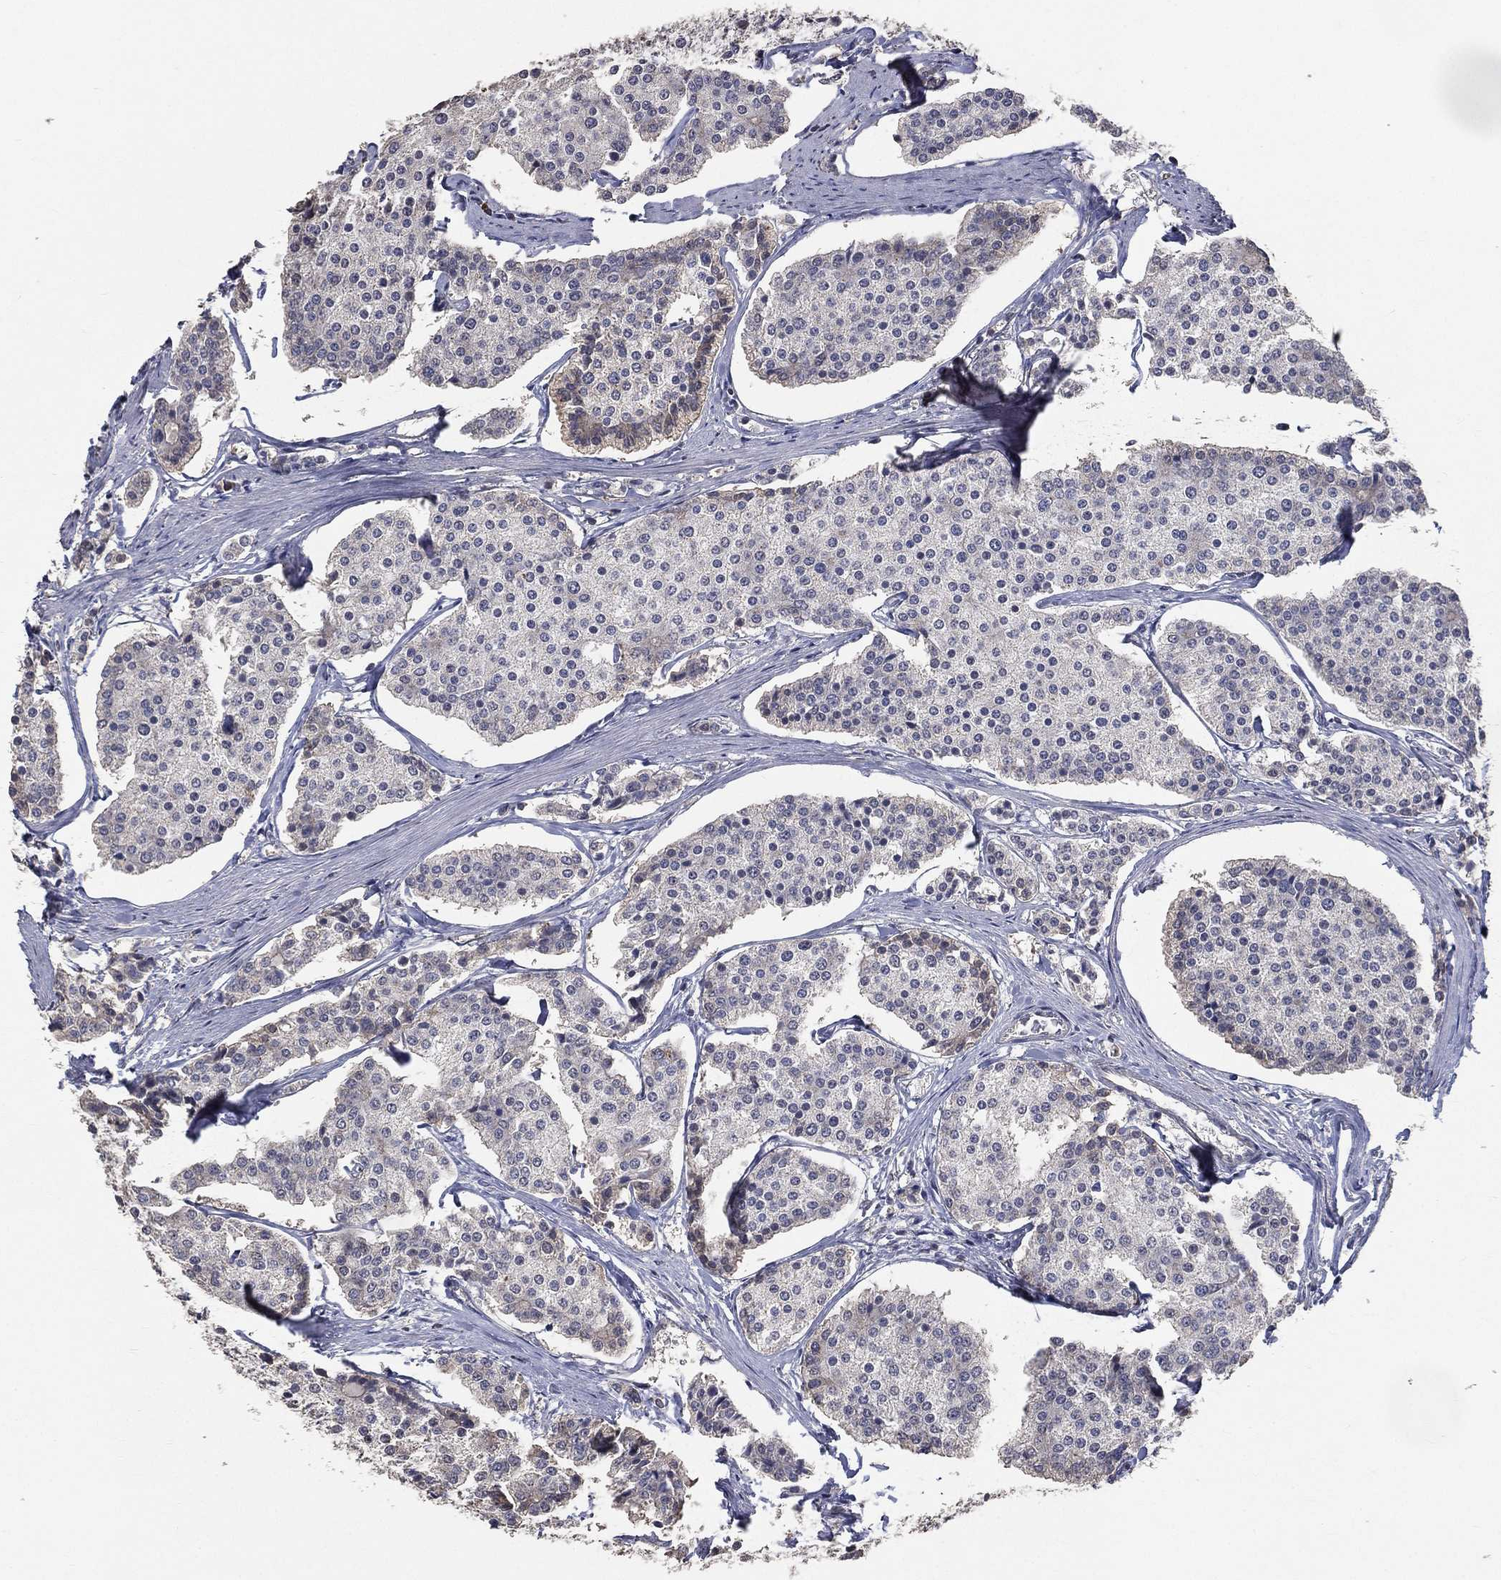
{"staining": {"intensity": "negative", "quantity": "none", "location": "none"}, "tissue": "carcinoid", "cell_type": "Tumor cells", "image_type": "cancer", "snomed": [{"axis": "morphology", "description": "Carcinoid, malignant, NOS"}, {"axis": "topography", "description": "Small intestine"}], "caption": "Histopathology image shows no protein expression in tumor cells of carcinoid tissue.", "gene": "SNAP25", "patient": {"sex": "female", "age": 65}}